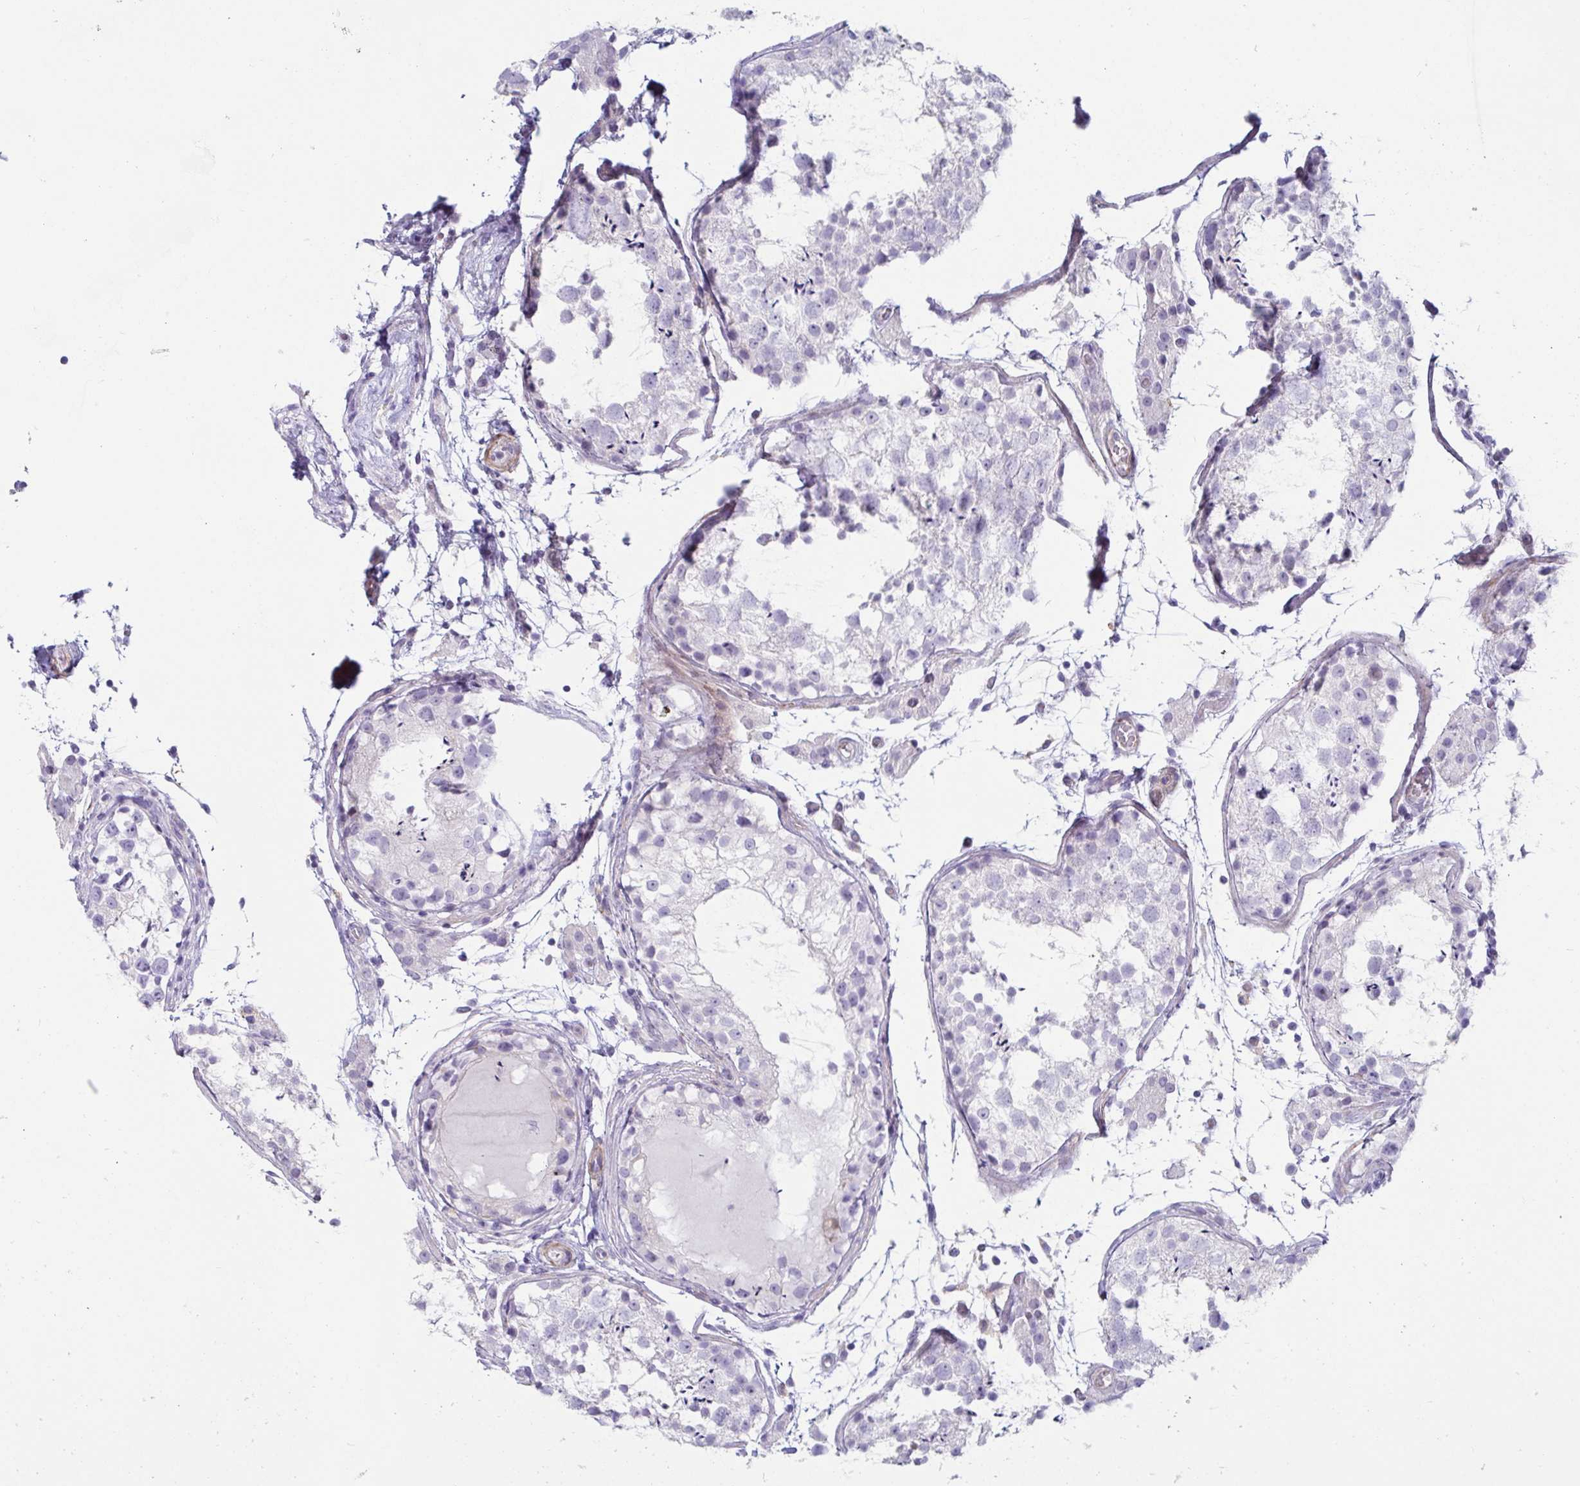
{"staining": {"intensity": "negative", "quantity": "none", "location": "none"}, "tissue": "testis", "cell_type": "Cells in seminiferous ducts", "image_type": "normal", "snomed": [{"axis": "morphology", "description": "Normal tissue, NOS"}, {"axis": "morphology", "description": "Seminoma, NOS"}, {"axis": "topography", "description": "Testis"}], "caption": "An image of human testis is negative for staining in cells in seminiferous ducts. (DAB immunohistochemistry with hematoxylin counter stain).", "gene": "OR5P3", "patient": {"sex": "male", "age": 29}}